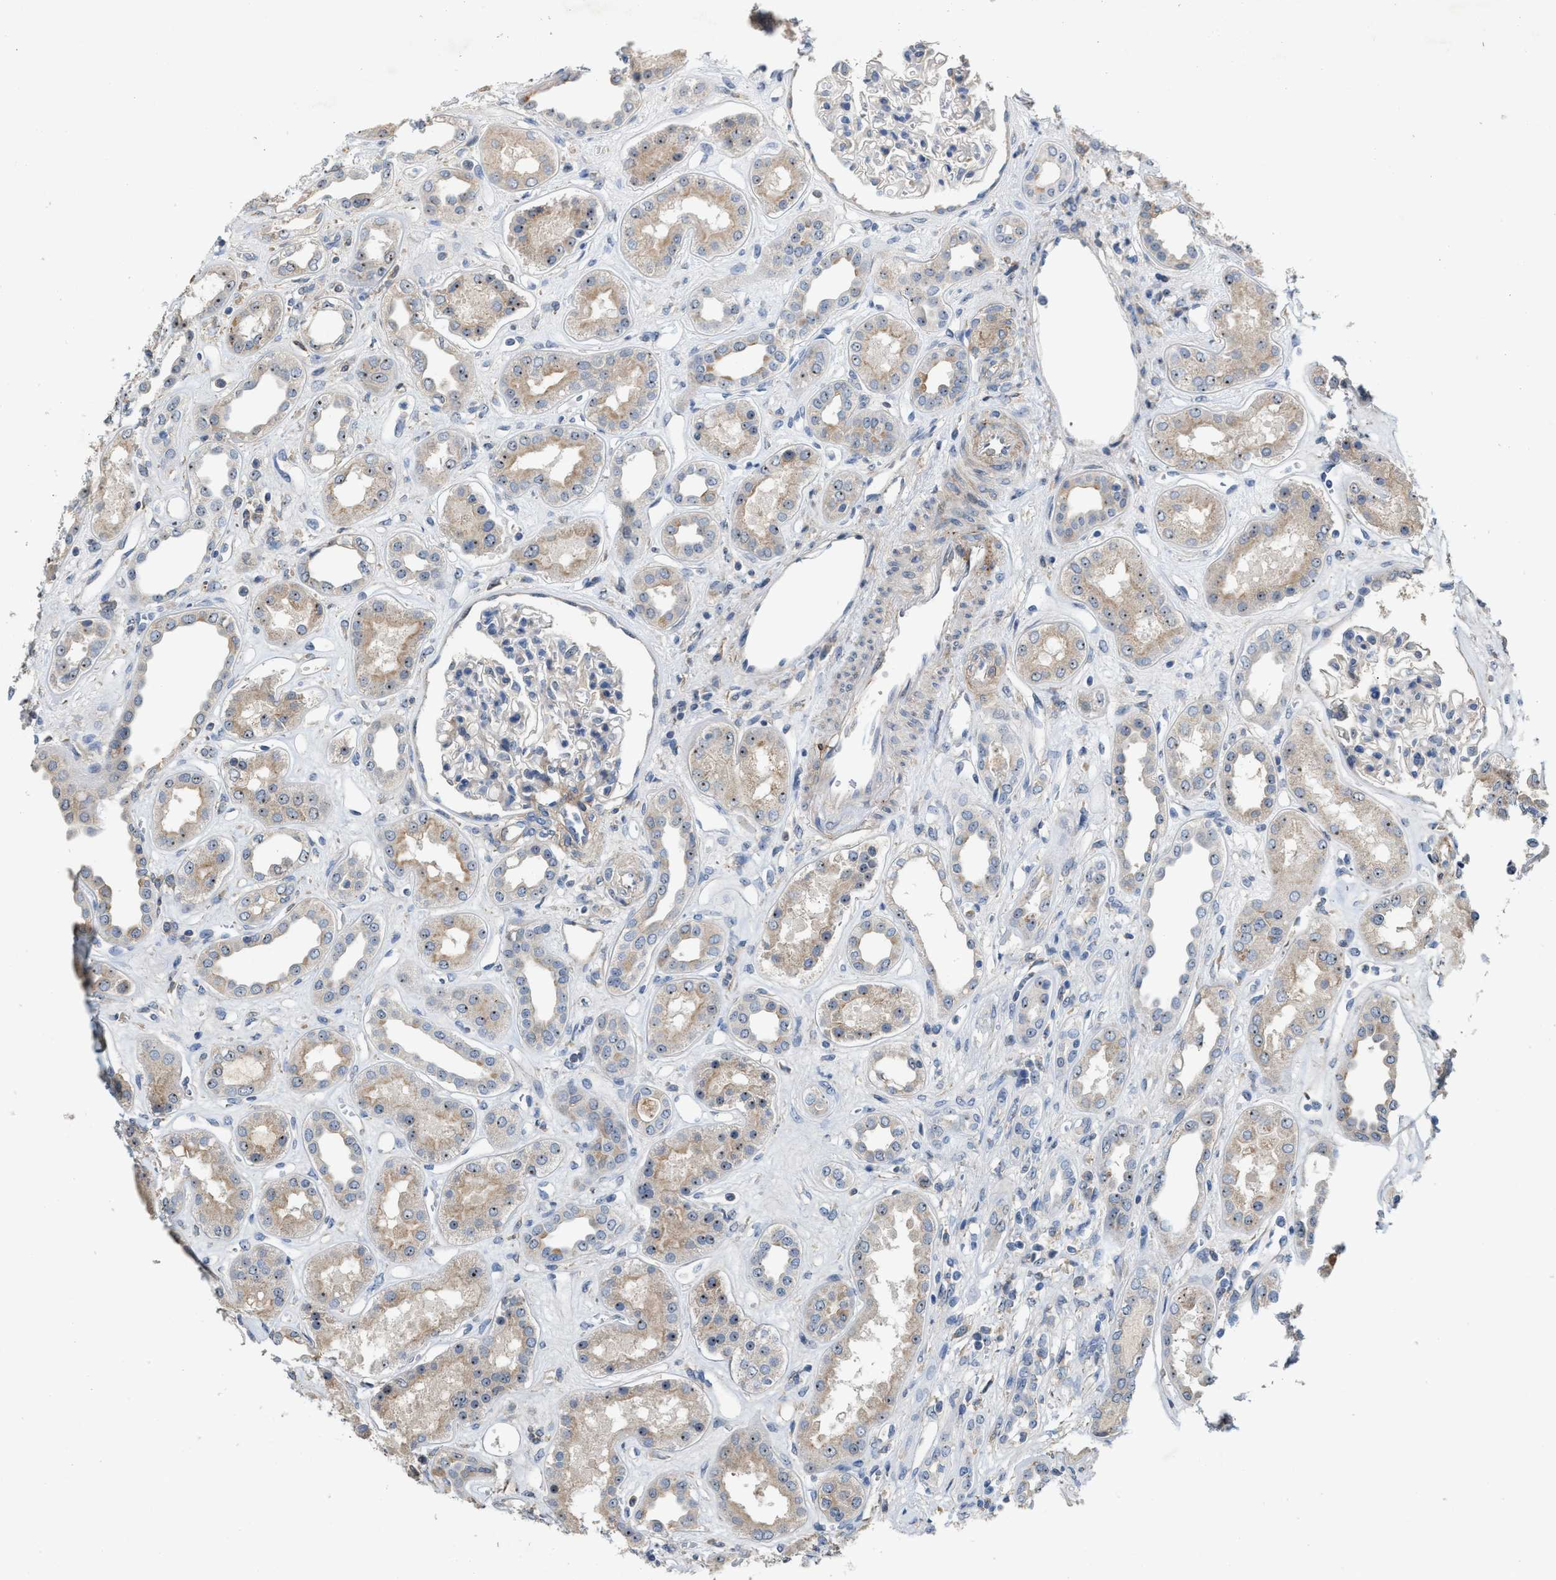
{"staining": {"intensity": "negative", "quantity": "none", "location": "none"}, "tissue": "kidney", "cell_type": "Cells in glomeruli", "image_type": "normal", "snomed": [{"axis": "morphology", "description": "Normal tissue, NOS"}, {"axis": "topography", "description": "Kidney"}], "caption": "The image shows no significant expression in cells in glomeruli of kidney.", "gene": "ZNF783", "patient": {"sex": "male", "age": 59}}